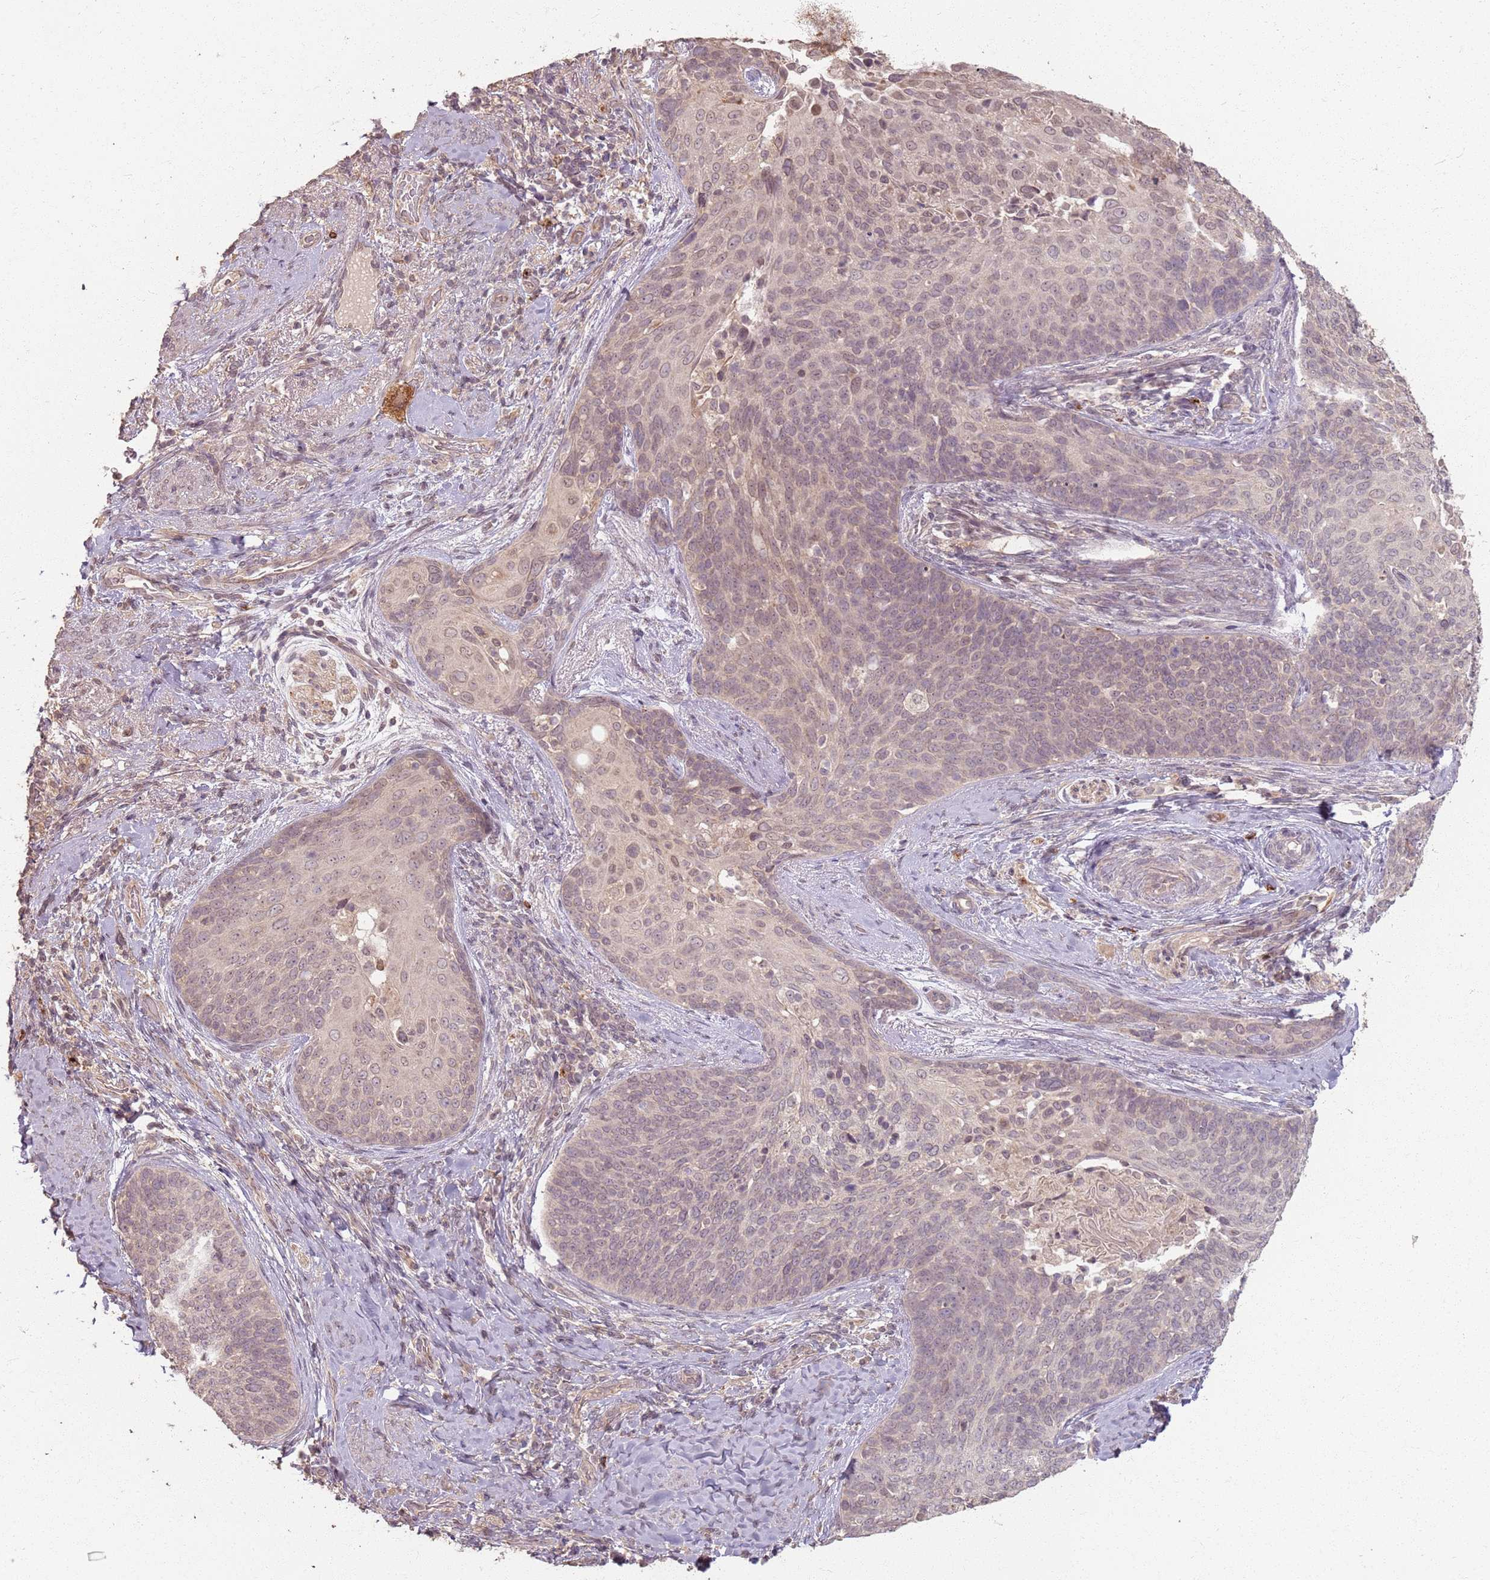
{"staining": {"intensity": "weak", "quantity": ">75%", "location": "nuclear"}, "tissue": "cervical cancer", "cell_type": "Tumor cells", "image_type": "cancer", "snomed": [{"axis": "morphology", "description": "Squamous cell carcinoma, NOS"}, {"axis": "topography", "description": "Cervix"}], "caption": "Protein staining displays weak nuclear staining in about >75% of tumor cells in cervical squamous cell carcinoma.", "gene": "CCDC168", "patient": {"sex": "female", "age": 50}}